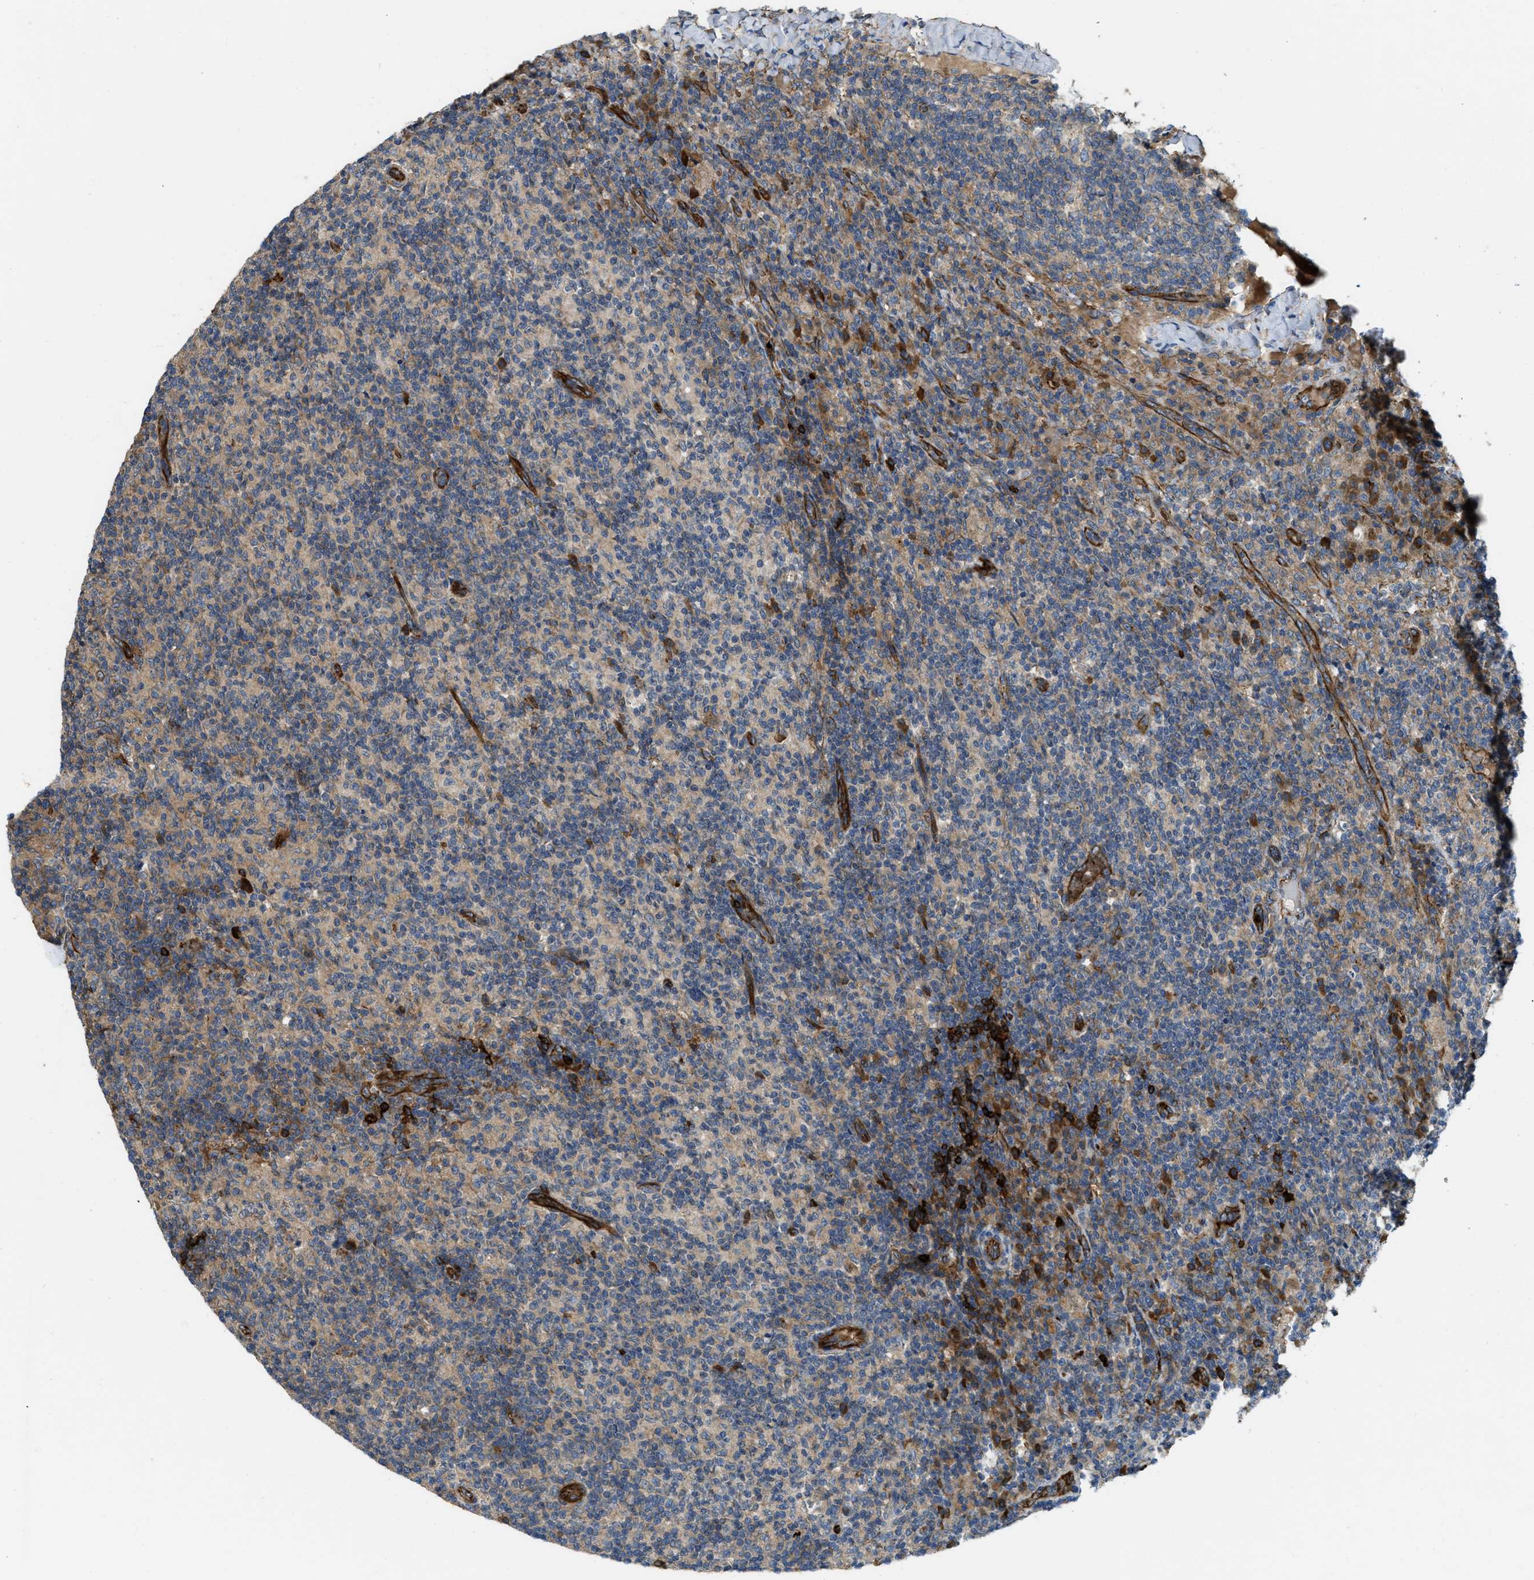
{"staining": {"intensity": "moderate", "quantity": ">75%", "location": "cytoplasmic/membranous"}, "tissue": "lymph node", "cell_type": "Germinal center cells", "image_type": "normal", "snomed": [{"axis": "morphology", "description": "Normal tissue, NOS"}, {"axis": "morphology", "description": "Inflammation, NOS"}, {"axis": "topography", "description": "Lymph node"}], "caption": "Moderate cytoplasmic/membranous protein expression is present in about >75% of germinal center cells in lymph node.", "gene": "ERC1", "patient": {"sex": "male", "age": 55}}